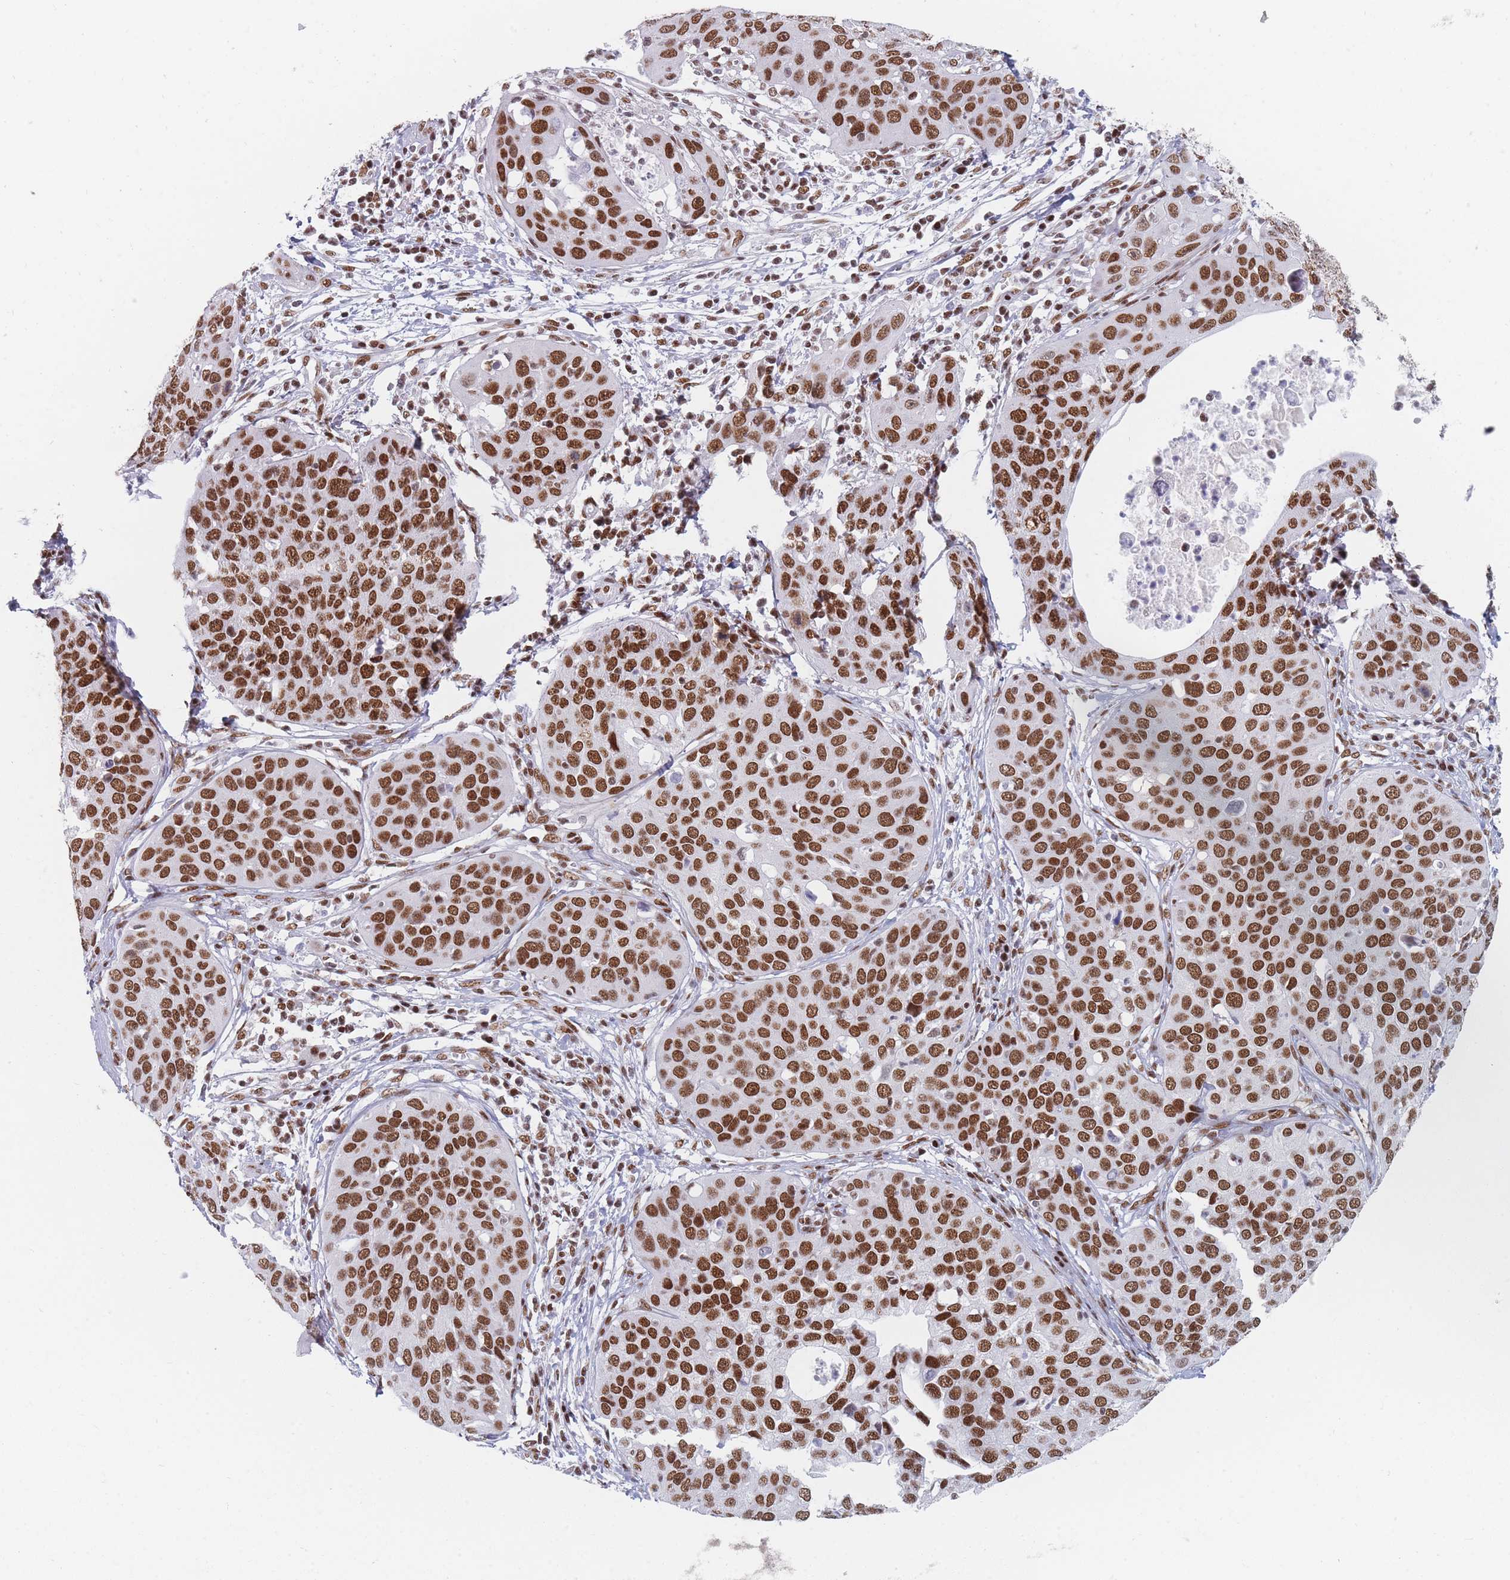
{"staining": {"intensity": "strong", "quantity": ">75%", "location": "nuclear"}, "tissue": "cervical cancer", "cell_type": "Tumor cells", "image_type": "cancer", "snomed": [{"axis": "morphology", "description": "Squamous cell carcinoma, NOS"}, {"axis": "topography", "description": "Cervix"}], "caption": "Cervical squamous cell carcinoma stained with immunohistochemistry (IHC) shows strong nuclear expression in approximately >75% of tumor cells.", "gene": "SAFB2", "patient": {"sex": "female", "age": 36}}